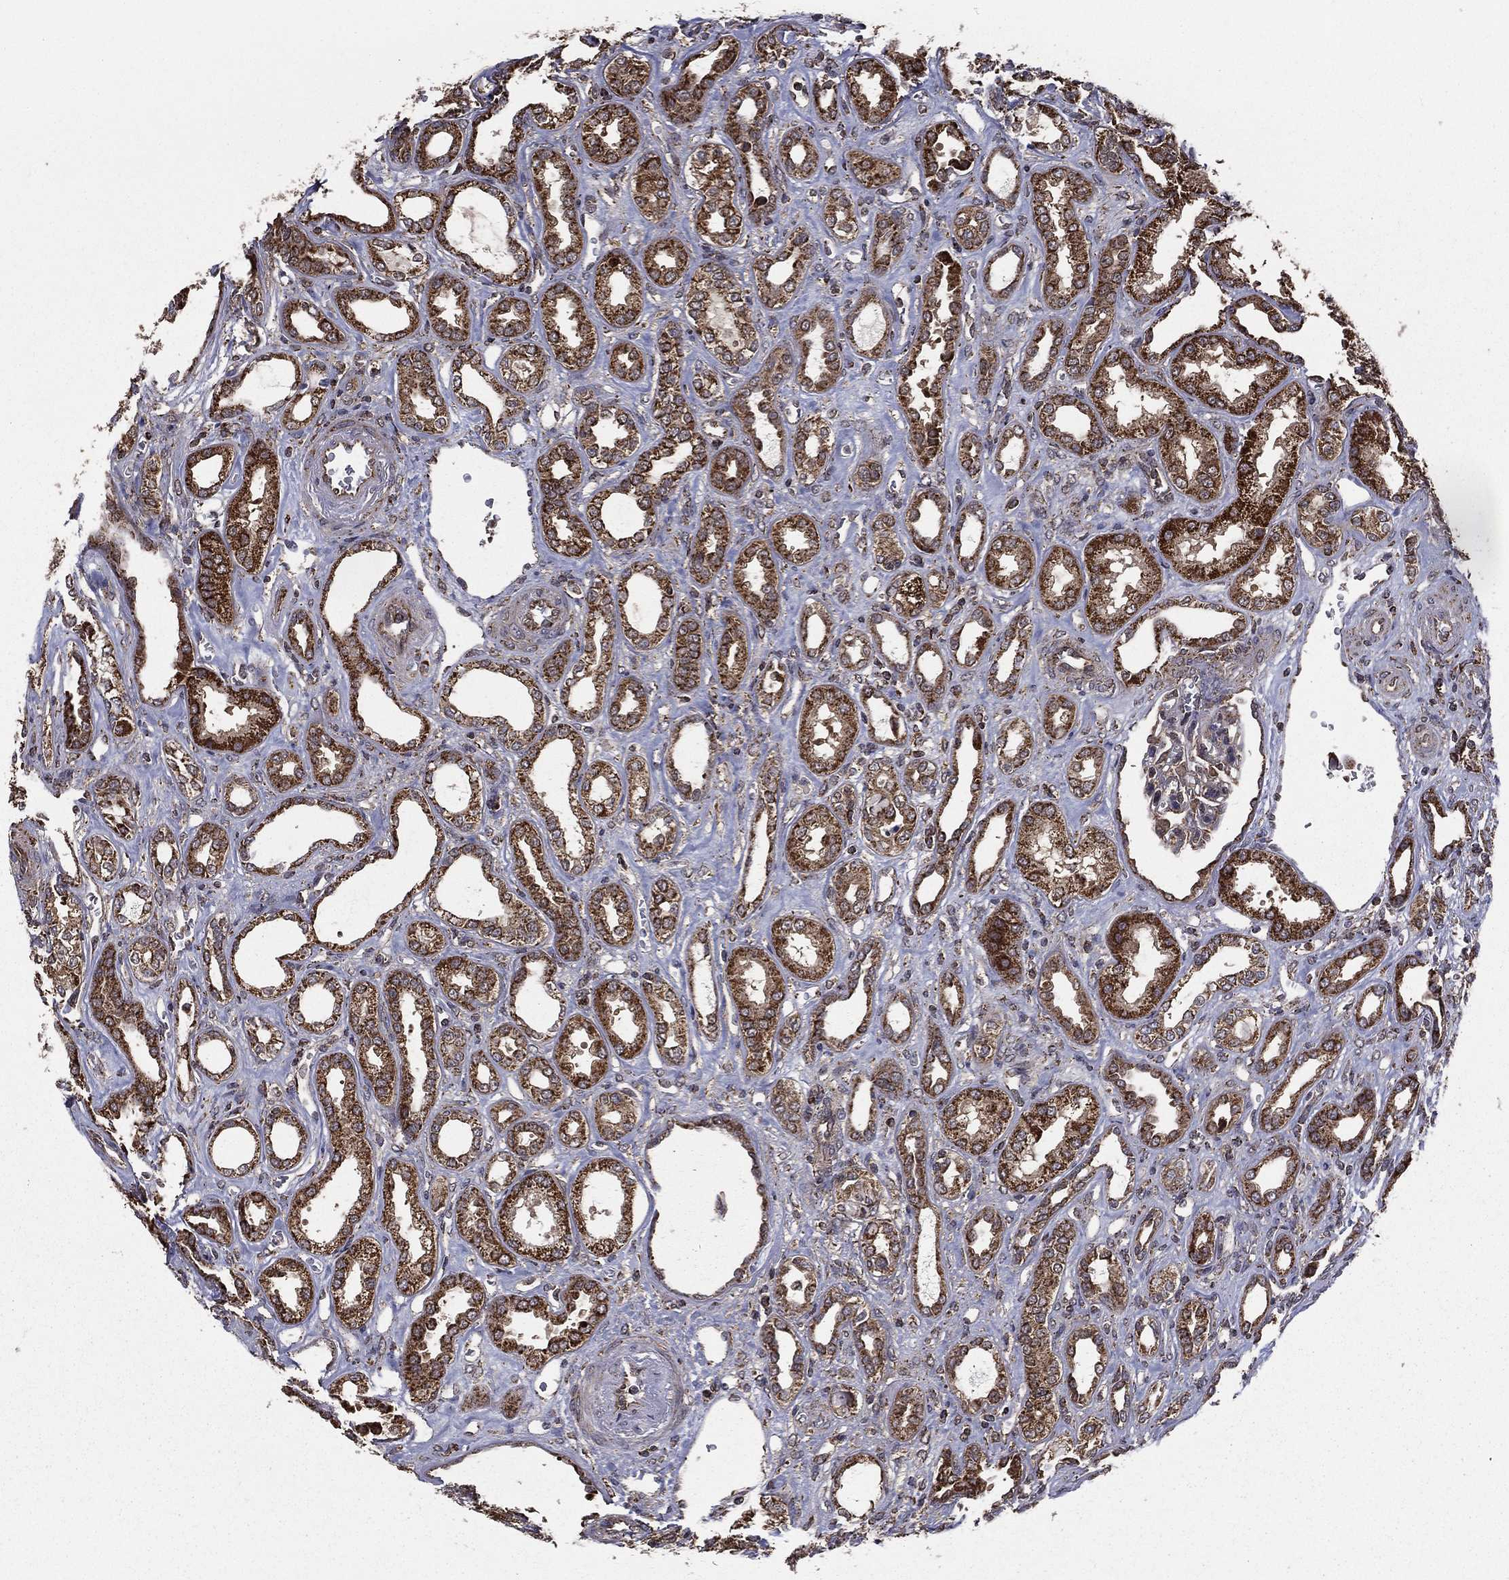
{"staining": {"intensity": "strong", "quantity": ">75%", "location": "cytoplasmic/membranous"}, "tissue": "renal cancer", "cell_type": "Tumor cells", "image_type": "cancer", "snomed": [{"axis": "morphology", "description": "Adenocarcinoma, NOS"}, {"axis": "topography", "description": "Kidney"}], "caption": "Tumor cells show high levels of strong cytoplasmic/membranous staining in about >75% of cells in human adenocarcinoma (renal).", "gene": "RIGI", "patient": {"sex": "male", "age": 63}}